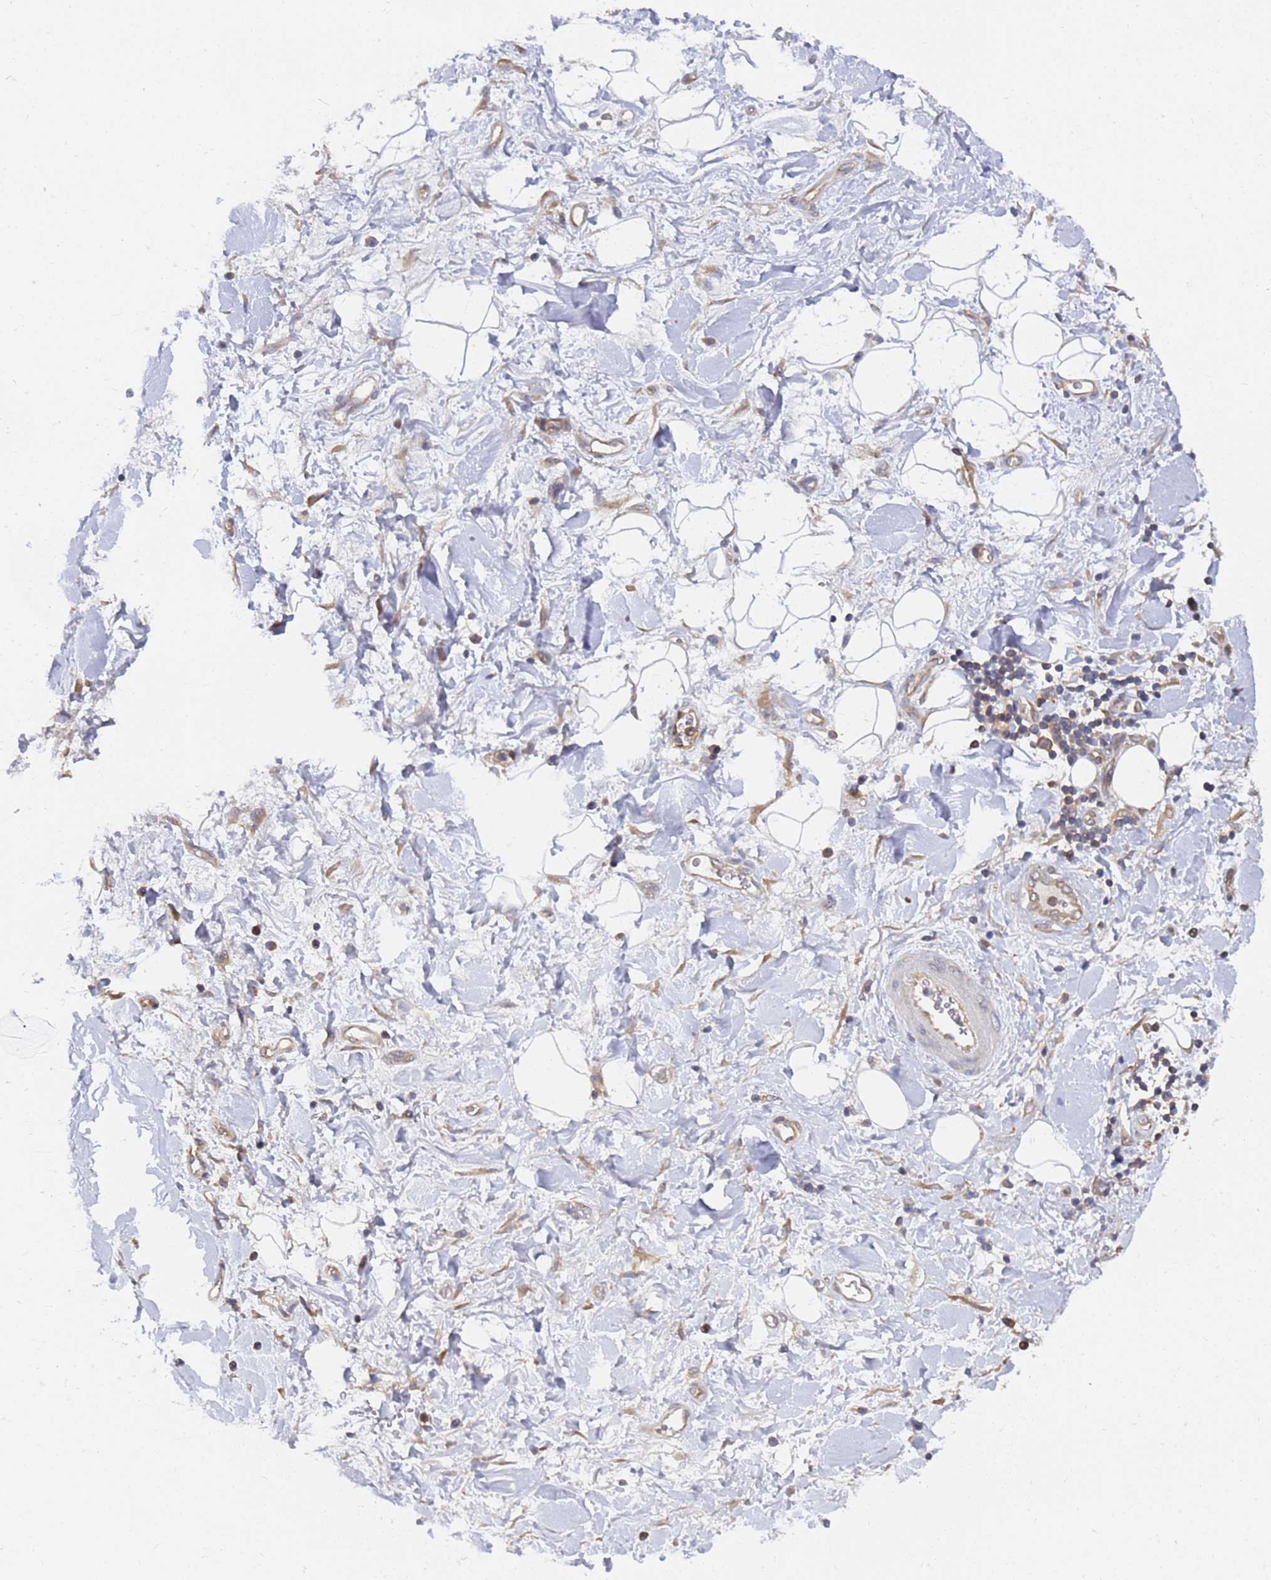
{"staining": {"intensity": "negative", "quantity": "none", "location": "none"}, "tissue": "adipose tissue", "cell_type": "Adipocytes", "image_type": "normal", "snomed": [{"axis": "morphology", "description": "Normal tissue, NOS"}, {"axis": "morphology", "description": "Adenocarcinoma, NOS"}, {"axis": "topography", "description": "Pancreas"}, {"axis": "topography", "description": "Peripheral nerve tissue"}], "caption": "Immunohistochemistry image of normal adipose tissue stained for a protein (brown), which demonstrates no staining in adipocytes. Brightfield microscopy of IHC stained with DAB (3,3'-diaminobenzidine) (brown) and hematoxylin (blue), captured at high magnification.", "gene": "ALS2CL", "patient": {"sex": "male", "age": 59}}